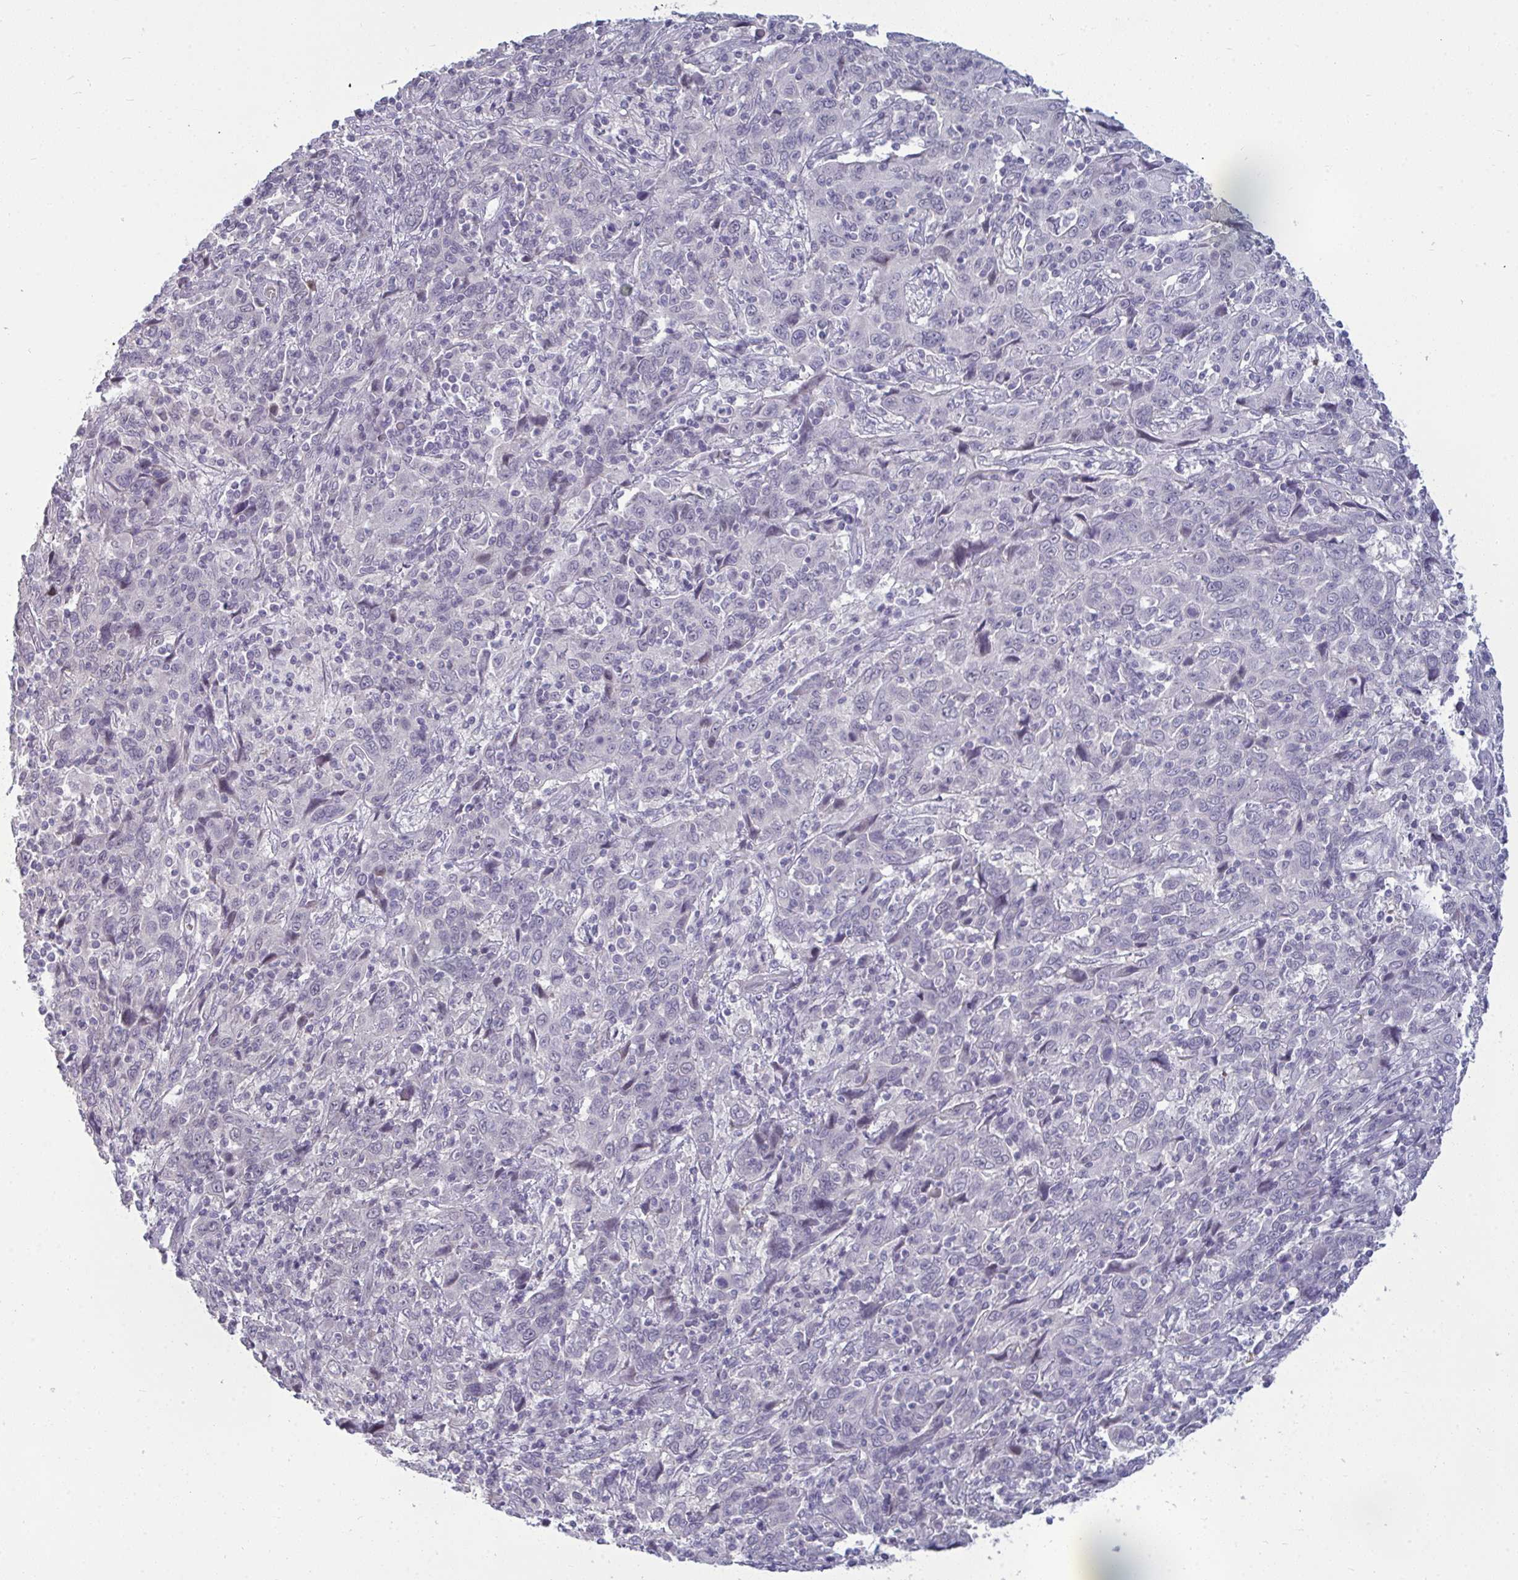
{"staining": {"intensity": "negative", "quantity": "none", "location": "none"}, "tissue": "cervical cancer", "cell_type": "Tumor cells", "image_type": "cancer", "snomed": [{"axis": "morphology", "description": "Squamous cell carcinoma, NOS"}, {"axis": "topography", "description": "Cervix"}], "caption": "Image shows no protein expression in tumor cells of cervical squamous cell carcinoma tissue.", "gene": "RNASEH1", "patient": {"sex": "female", "age": 46}}